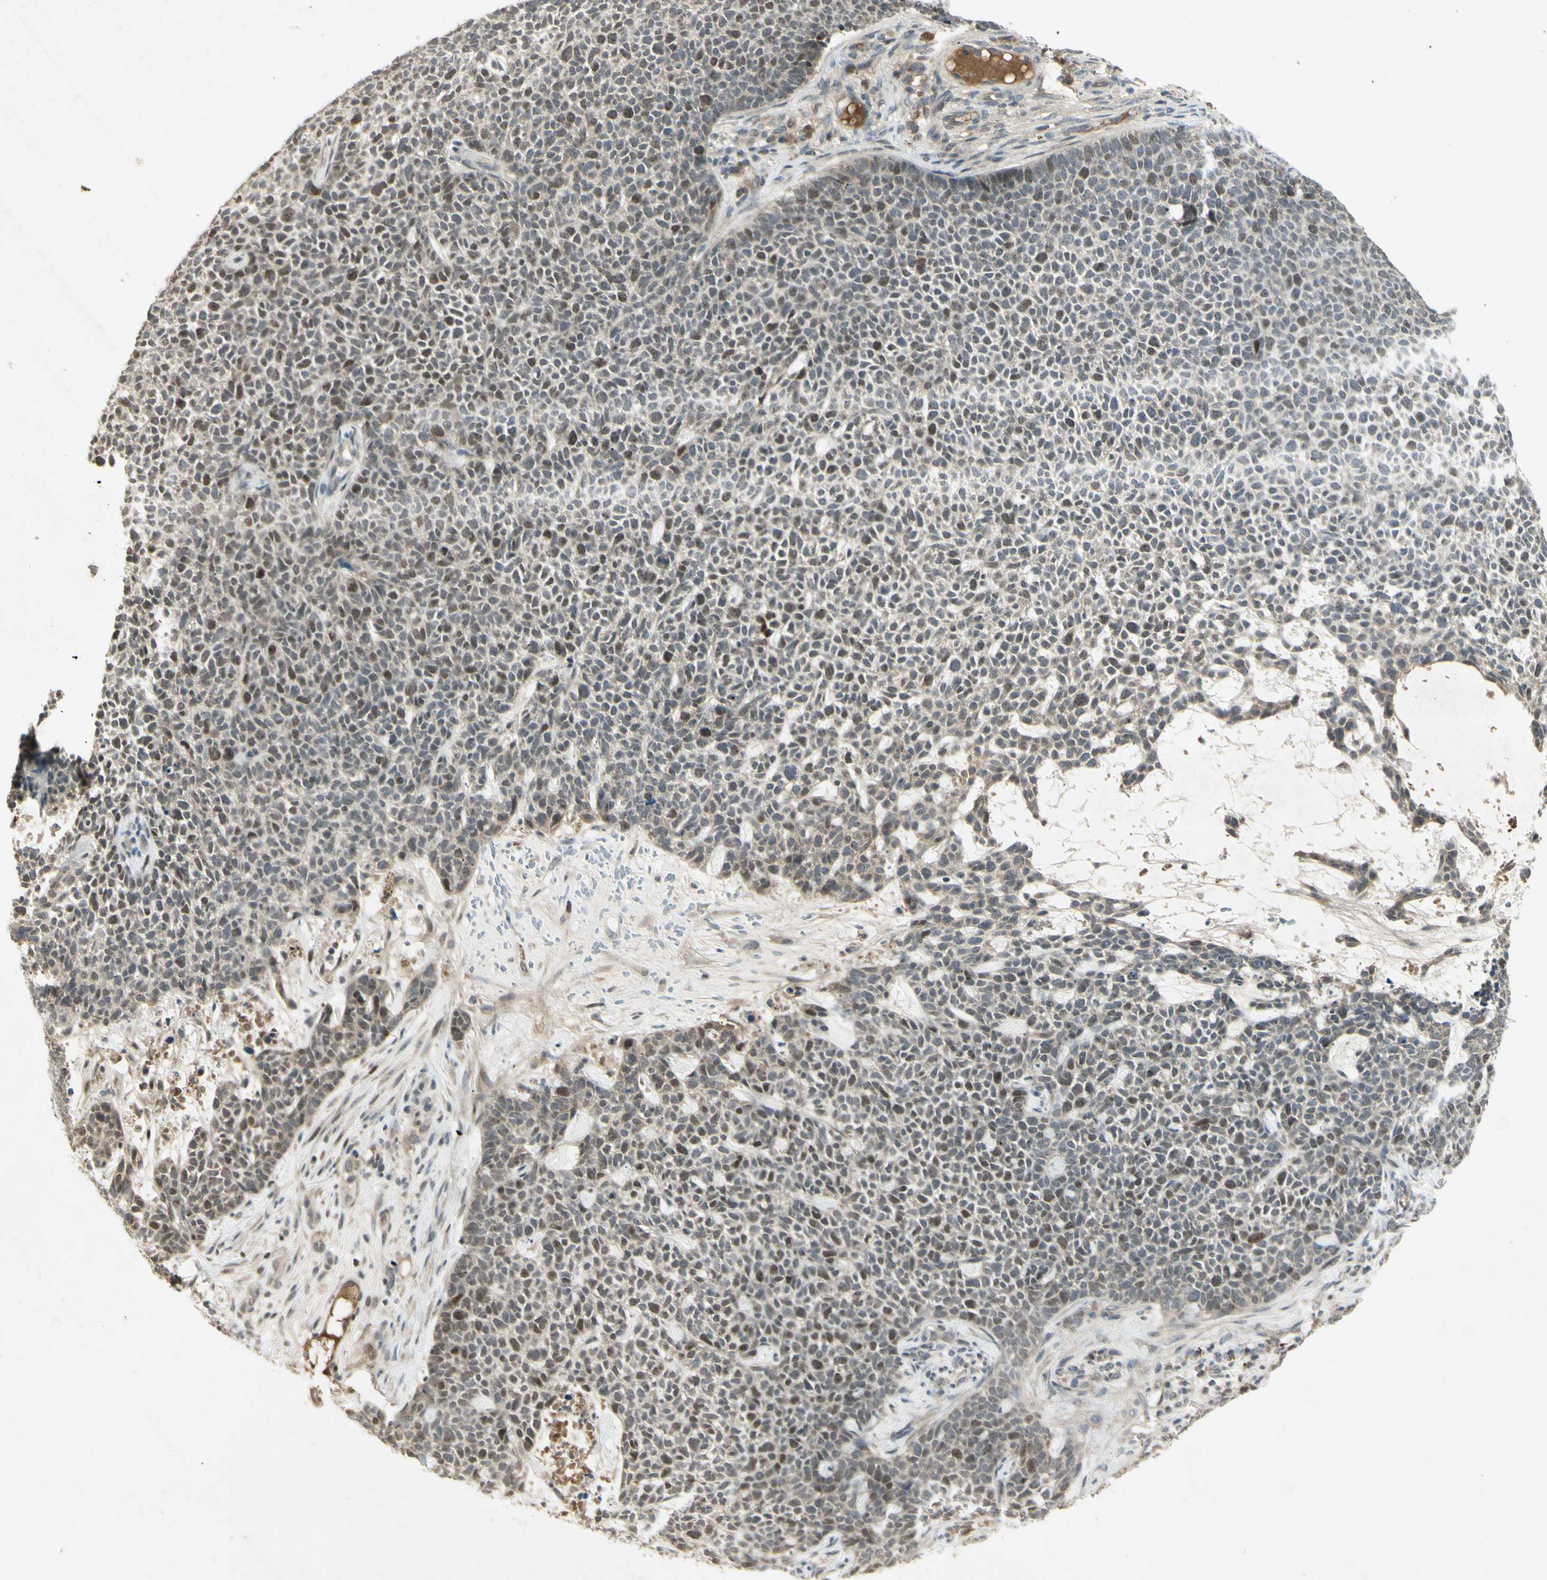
{"staining": {"intensity": "moderate", "quantity": "<25%", "location": "nuclear"}, "tissue": "skin cancer", "cell_type": "Tumor cells", "image_type": "cancer", "snomed": [{"axis": "morphology", "description": "Basal cell carcinoma"}, {"axis": "topography", "description": "Skin"}], "caption": "Protein staining of basal cell carcinoma (skin) tissue displays moderate nuclear staining in about <25% of tumor cells. (Stains: DAB in brown, nuclei in blue, Microscopy: brightfield microscopy at high magnification).", "gene": "RAD18", "patient": {"sex": "female", "age": 84}}